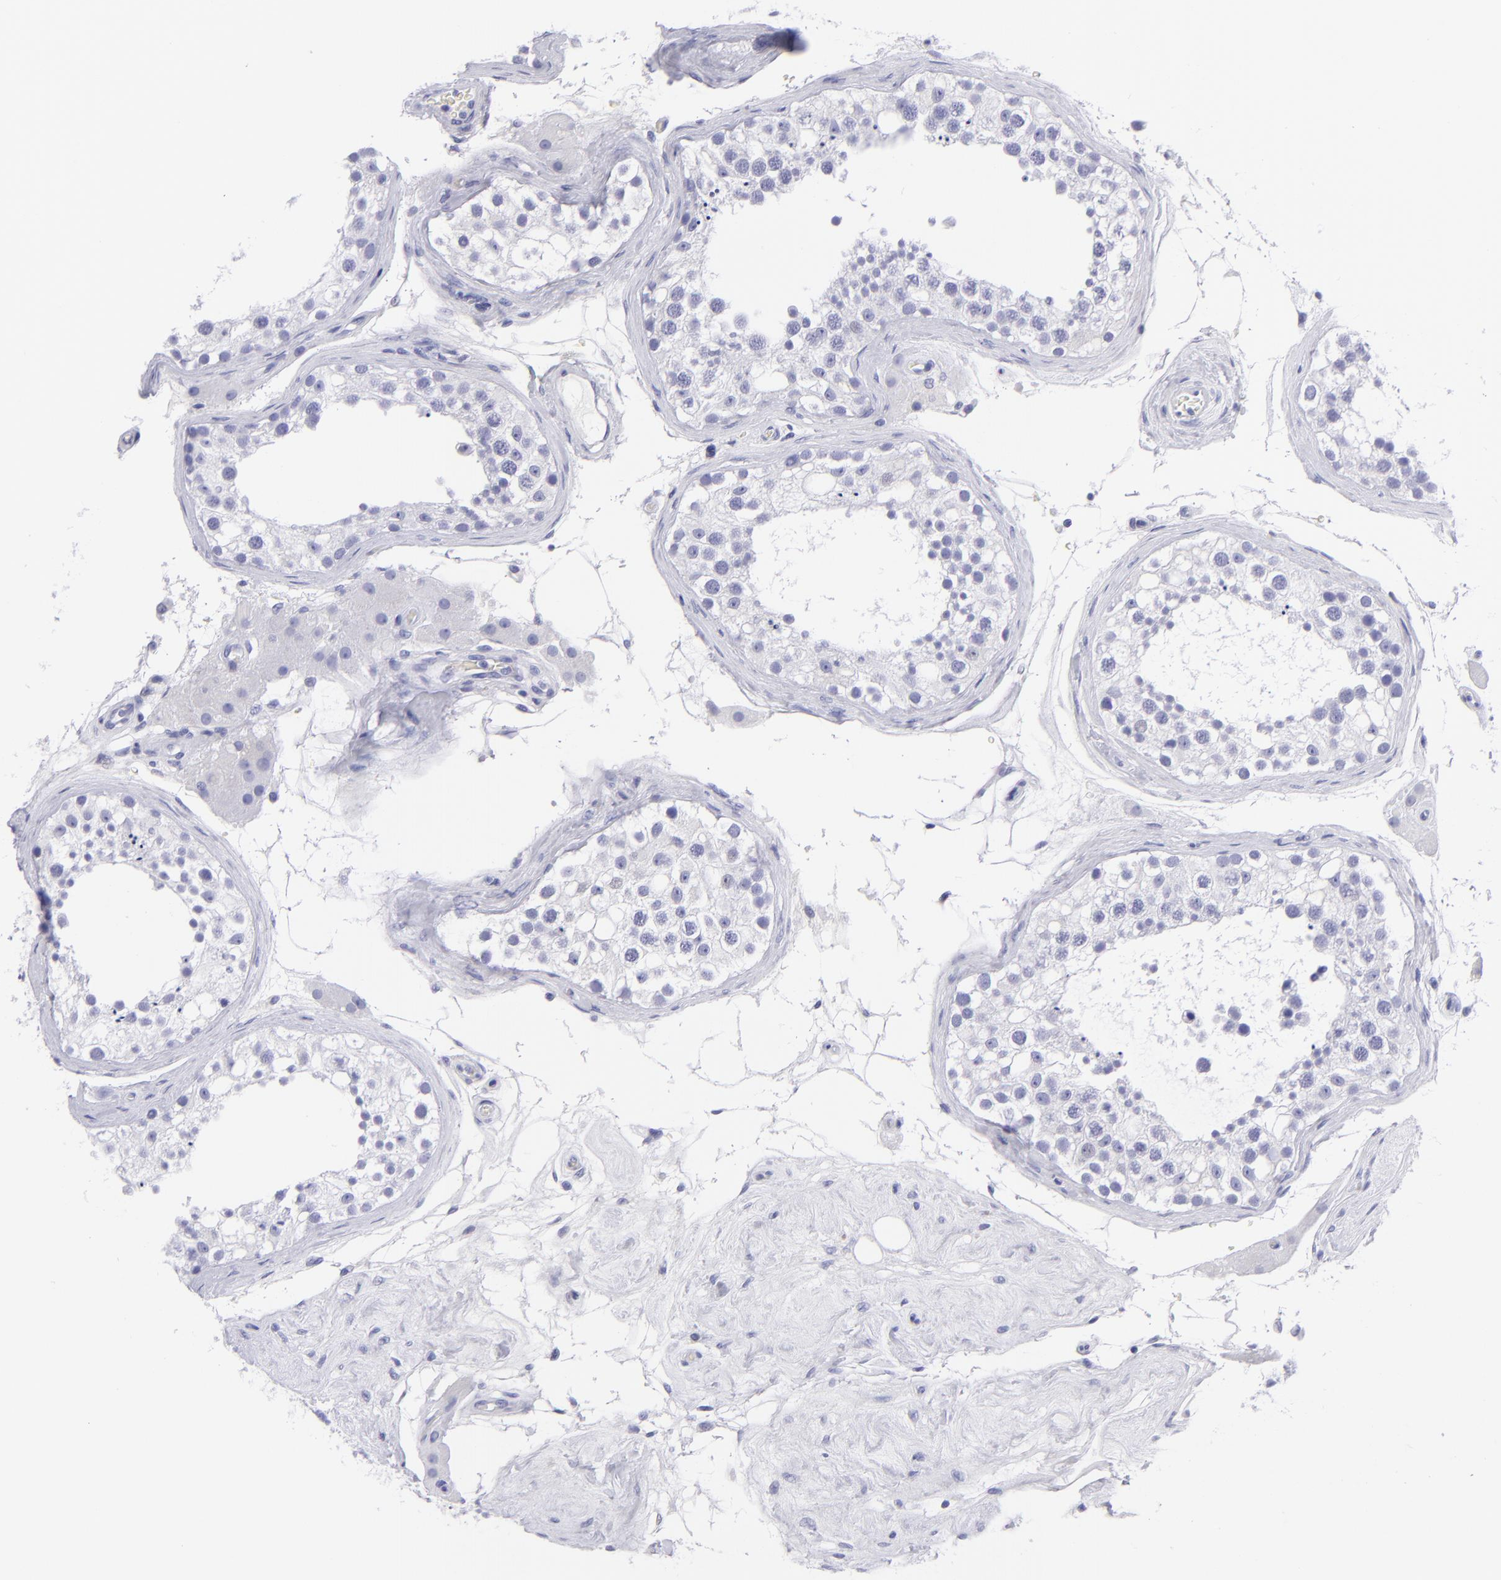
{"staining": {"intensity": "negative", "quantity": "none", "location": "none"}, "tissue": "testis", "cell_type": "Cells in seminiferous ducts", "image_type": "normal", "snomed": [{"axis": "morphology", "description": "Normal tissue, NOS"}, {"axis": "topography", "description": "Testis"}], "caption": "This histopathology image is of unremarkable testis stained with immunohistochemistry to label a protein in brown with the nuclei are counter-stained blue. There is no positivity in cells in seminiferous ducts. Brightfield microscopy of immunohistochemistry stained with DAB (3,3'-diaminobenzidine) (brown) and hematoxylin (blue), captured at high magnification.", "gene": "CNP", "patient": {"sex": "male", "age": 68}}